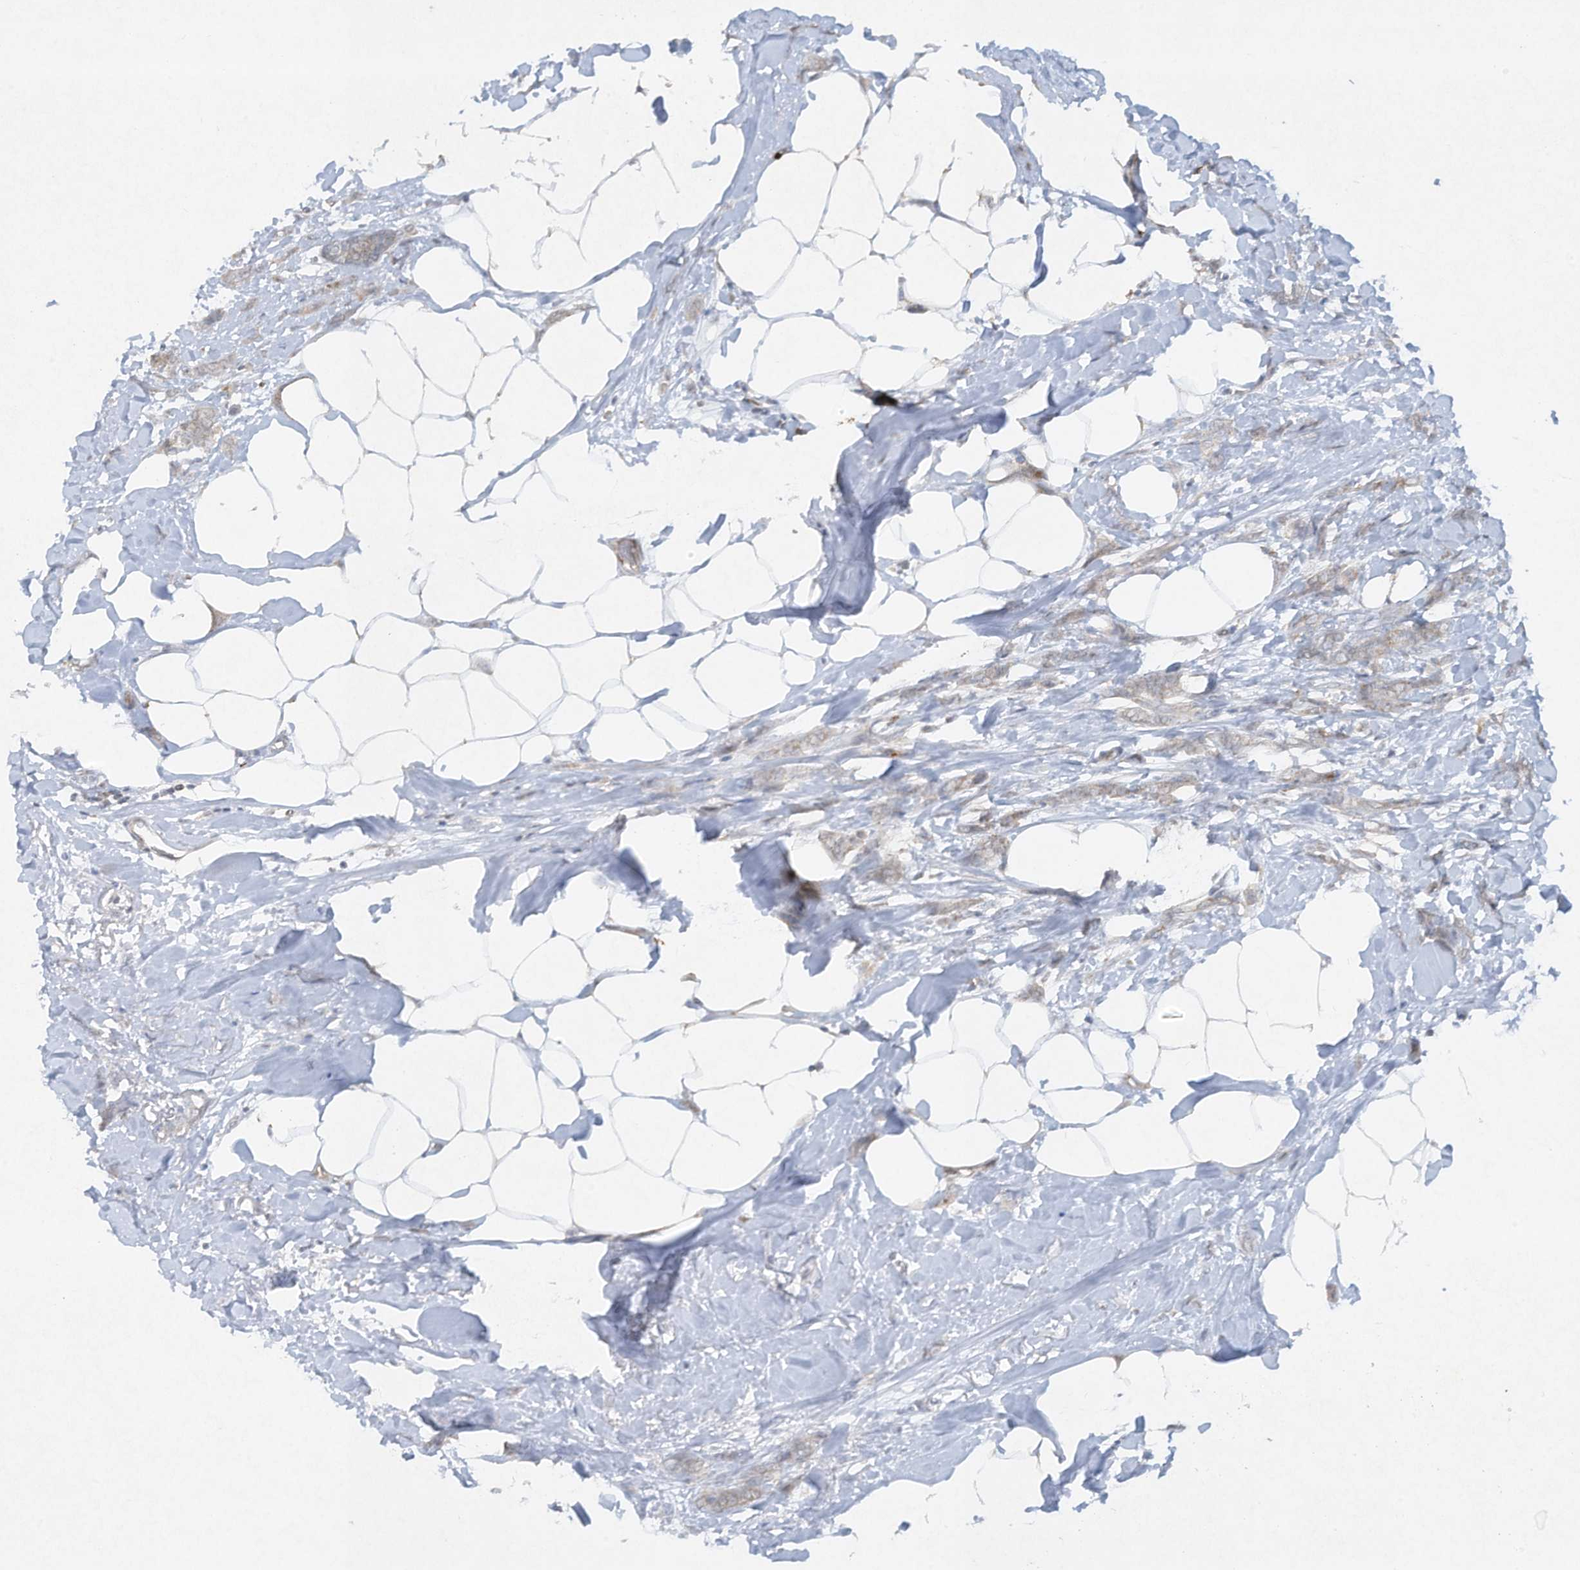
{"staining": {"intensity": "negative", "quantity": "none", "location": "none"}, "tissue": "breast cancer", "cell_type": "Tumor cells", "image_type": "cancer", "snomed": [{"axis": "morphology", "description": "Lobular carcinoma, in situ"}, {"axis": "morphology", "description": "Lobular carcinoma"}, {"axis": "topography", "description": "Breast"}], "caption": "This is an immunohistochemistry (IHC) micrograph of human lobular carcinoma (breast). There is no staining in tumor cells.", "gene": "CHRNA4", "patient": {"sex": "female", "age": 41}}